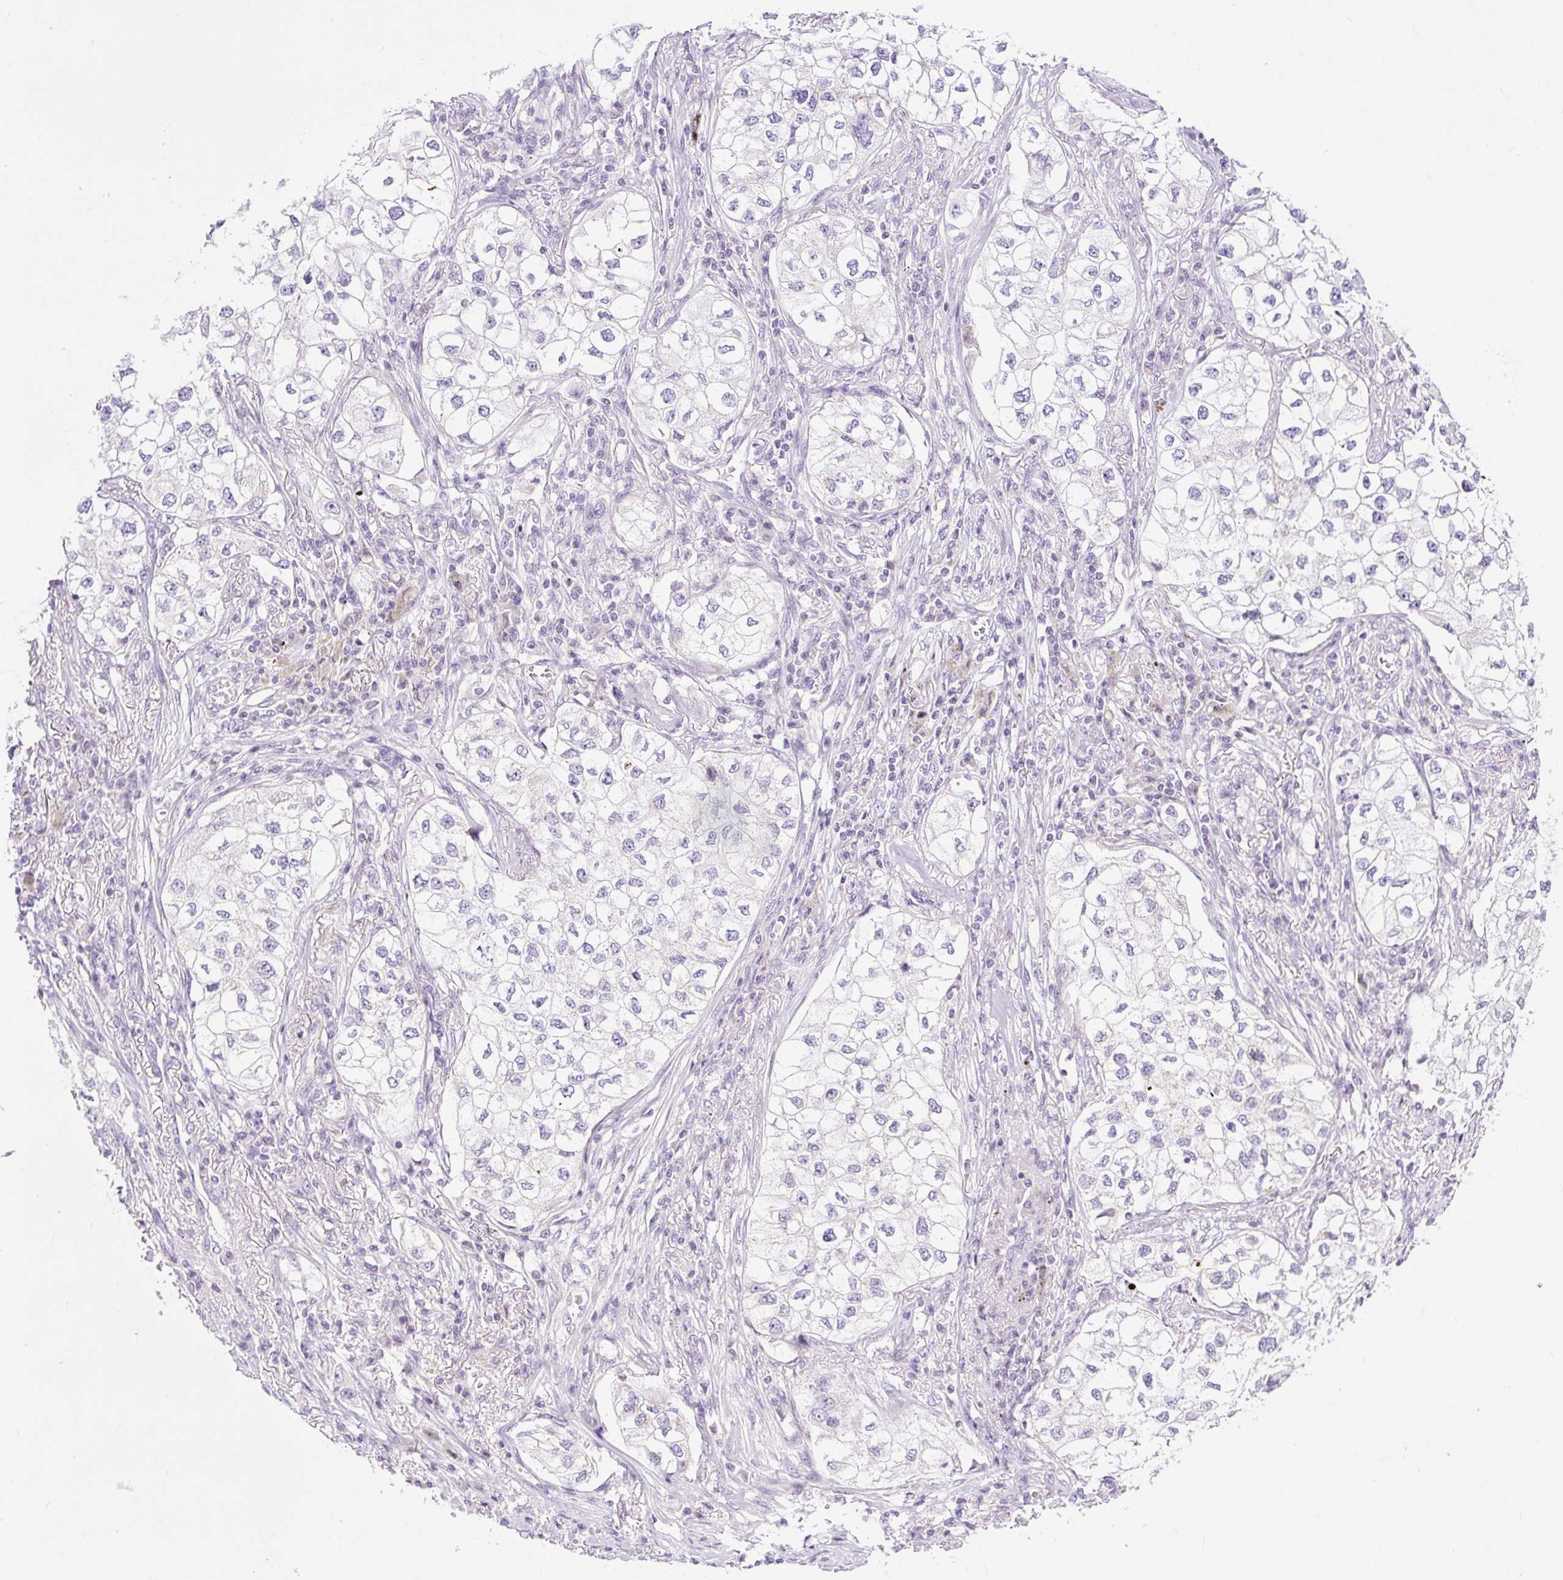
{"staining": {"intensity": "negative", "quantity": "none", "location": "none"}, "tissue": "lung cancer", "cell_type": "Tumor cells", "image_type": "cancer", "snomed": [{"axis": "morphology", "description": "Adenocarcinoma, NOS"}, {"axis": "topography", "description": "Lung"}], "caption": "Immunohistochemistry (IHC) of lung cancer (adenocarcinoma) exhibits no positivity in tumor cells. Nuclei are stained in blue.", "gene": "FMC1", "patient": {"sex": "male", "age": 63}}